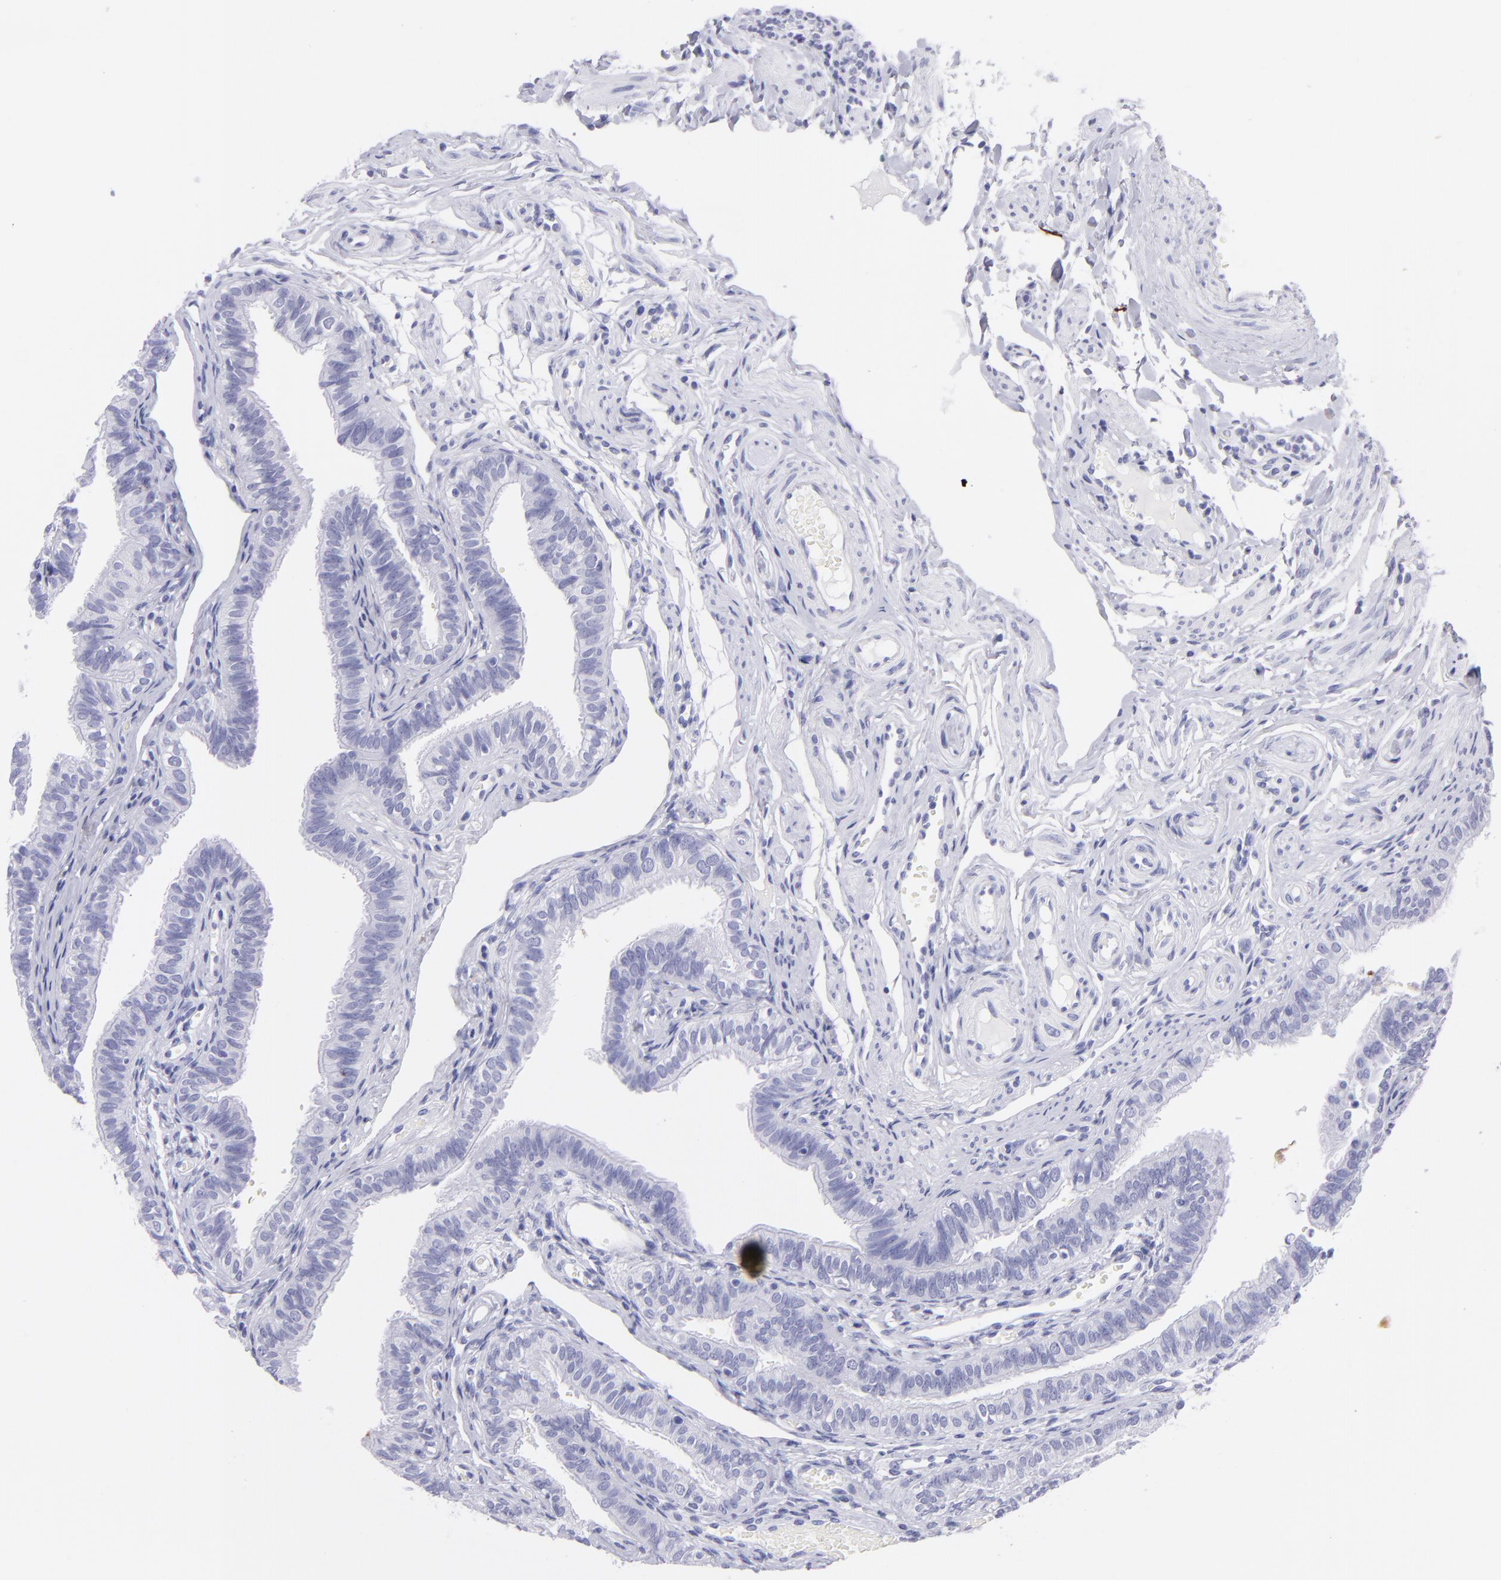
{"staining": {"intensity": "negative", "quantity": "none", "location": "none"}, "tissue": "fallopian tube", "cell_type": "Glandular cells", "image_type": "normal", "snomed": [{"axis": "morphology", "description": "Normal tissue, NOS"}, {"axis": "morphology", "description": "Dermoid, NOS"}, {"axis": "topography", "description": "Fallopian tube"}], "caption": "High power microscopy image of an IHC micrograph of normal fallopian tube, revealing no significant expression in glandular cells. (DAB immunohistochemistry (IHC), high magnification).", "gene": "PIP", "patient": {"sex": "female", "age": 33}}